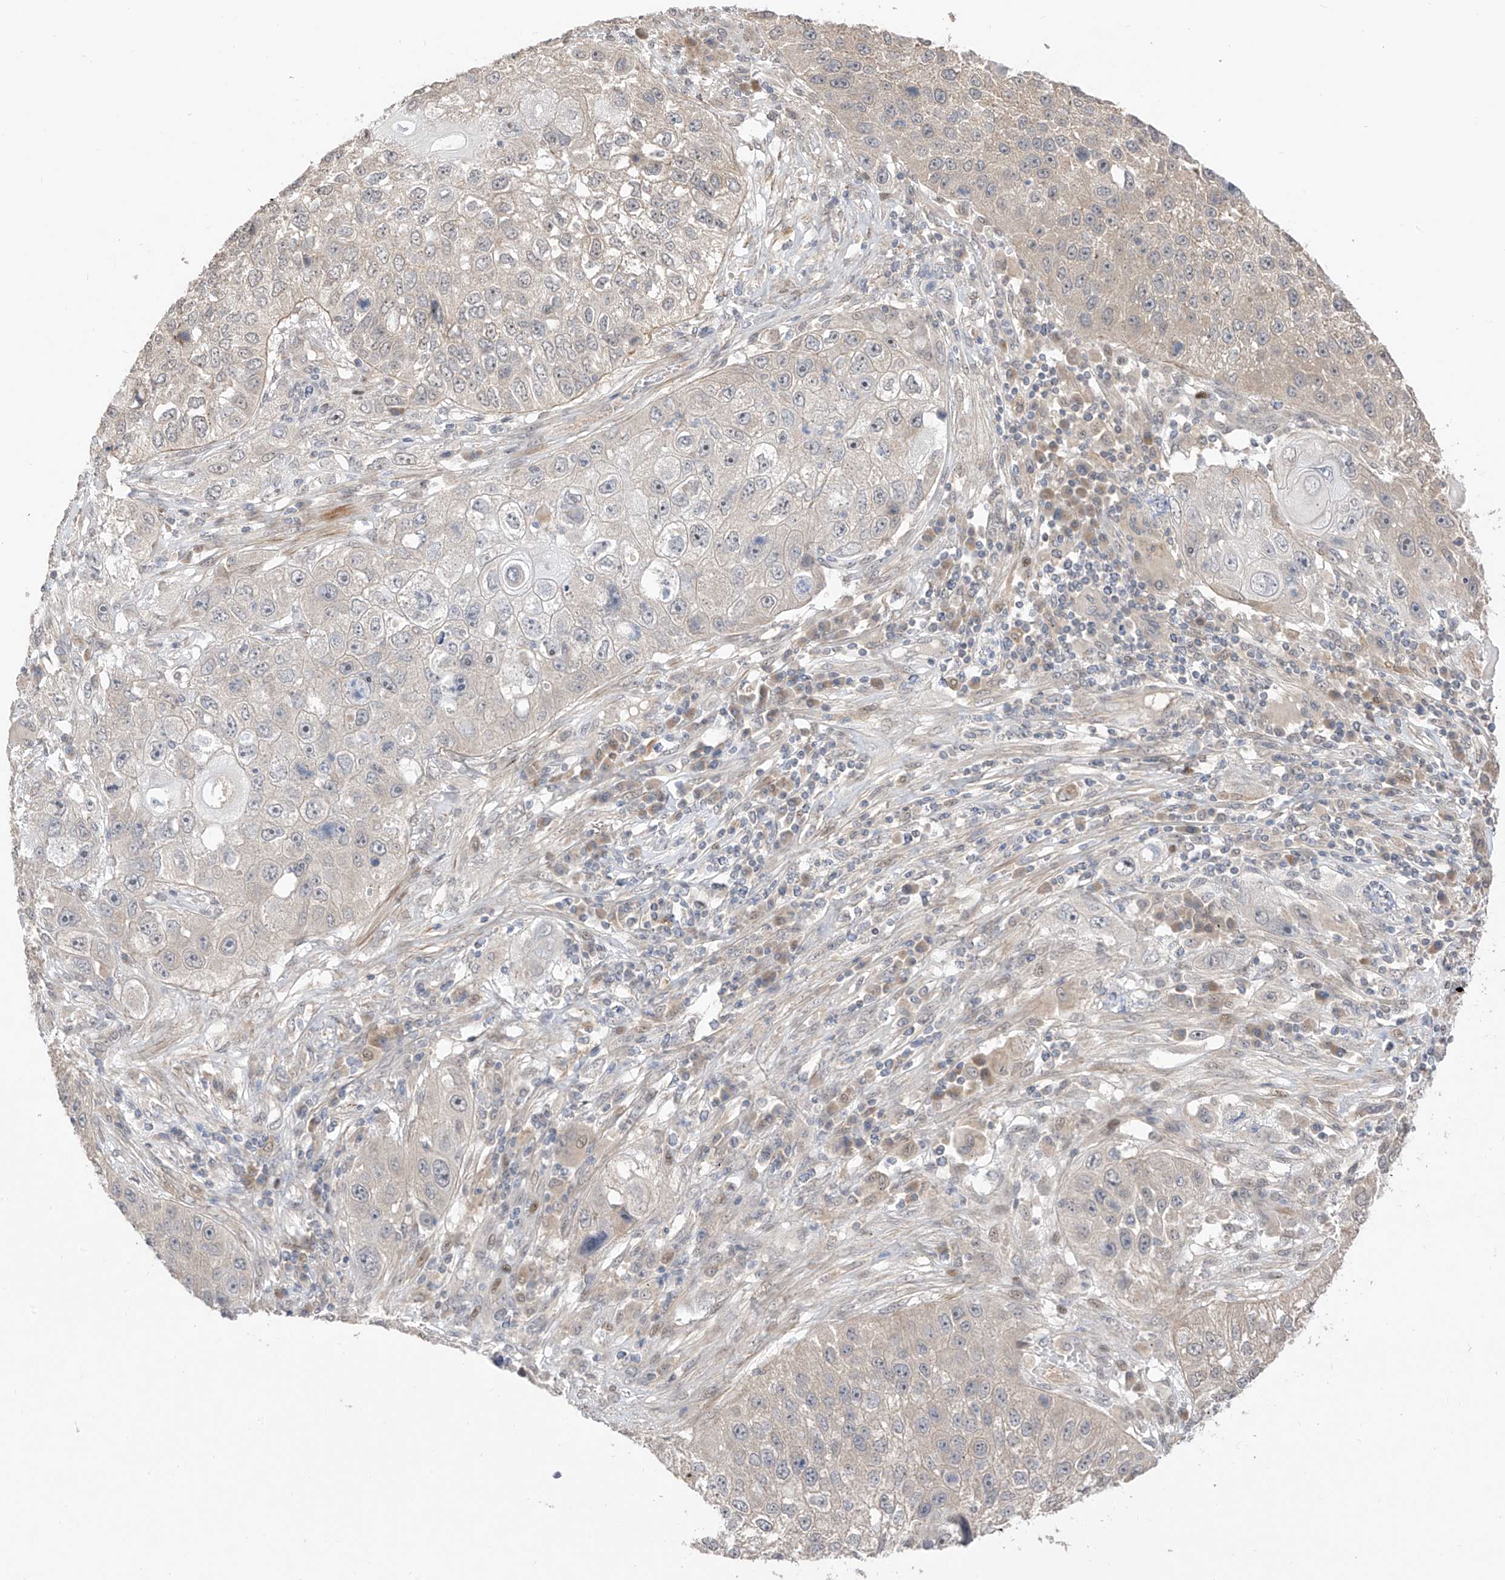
{"staining": {"intensity": "negative", "quantity": "none", "location": "none"}, "tissue": "lung cancer", "cell_type": "Tumor cells", "image_type": "cancer", "snomed": [{"axis": "morphology", "description": "Squamous cell carcinoma, NOS"}, {"axis": "topography", "description": "Lung"}], "caption": "Immunohistochemistry (IHC) photomicrograph of neoplastic tissue: squamous cell carcinoma (lung) stained with DAB exhibits no significant protein expression in tumor cells.", "gene": "LATS1", "patient": {"sex": "male", "age": 61}}